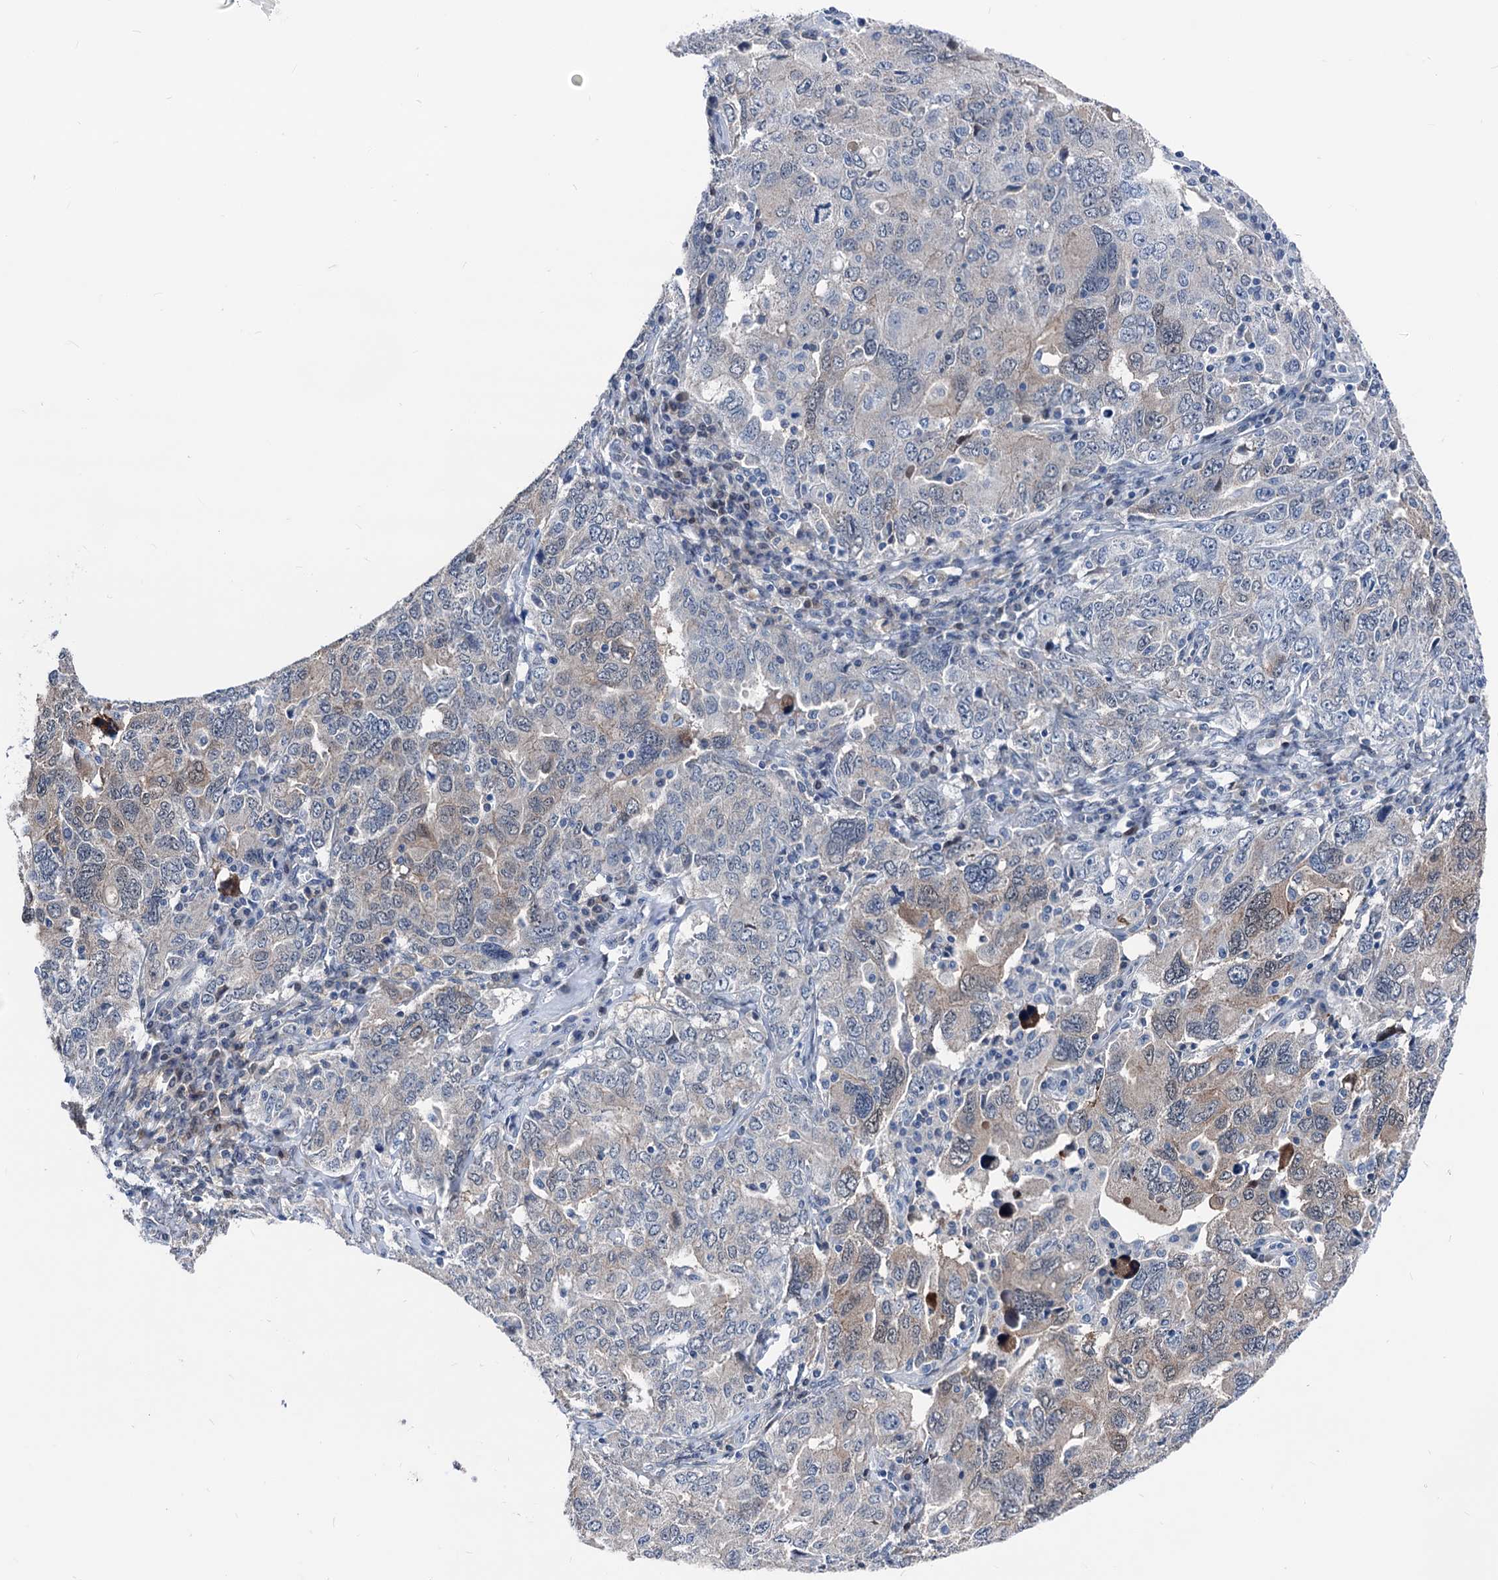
{"staining": {"intensity": "weak", "quantity": "<25%", "location": "cytoplasmic/membranous"}, "tissue": "ovarian cancer", "cell_type": "Tumor cells", "image_type": "cancer", "snomed": [{"axis": "morphology", "description": "Carcinoma, endometroid"}, {"axis": "topography", "description": "Ovary"}], "caption": "A micrograph of human endometroid carcinoma (ovarian) is negative for staining in tumor cells.", "gene": "GLO1", "patient": {"sex": "female", "age": 62}}